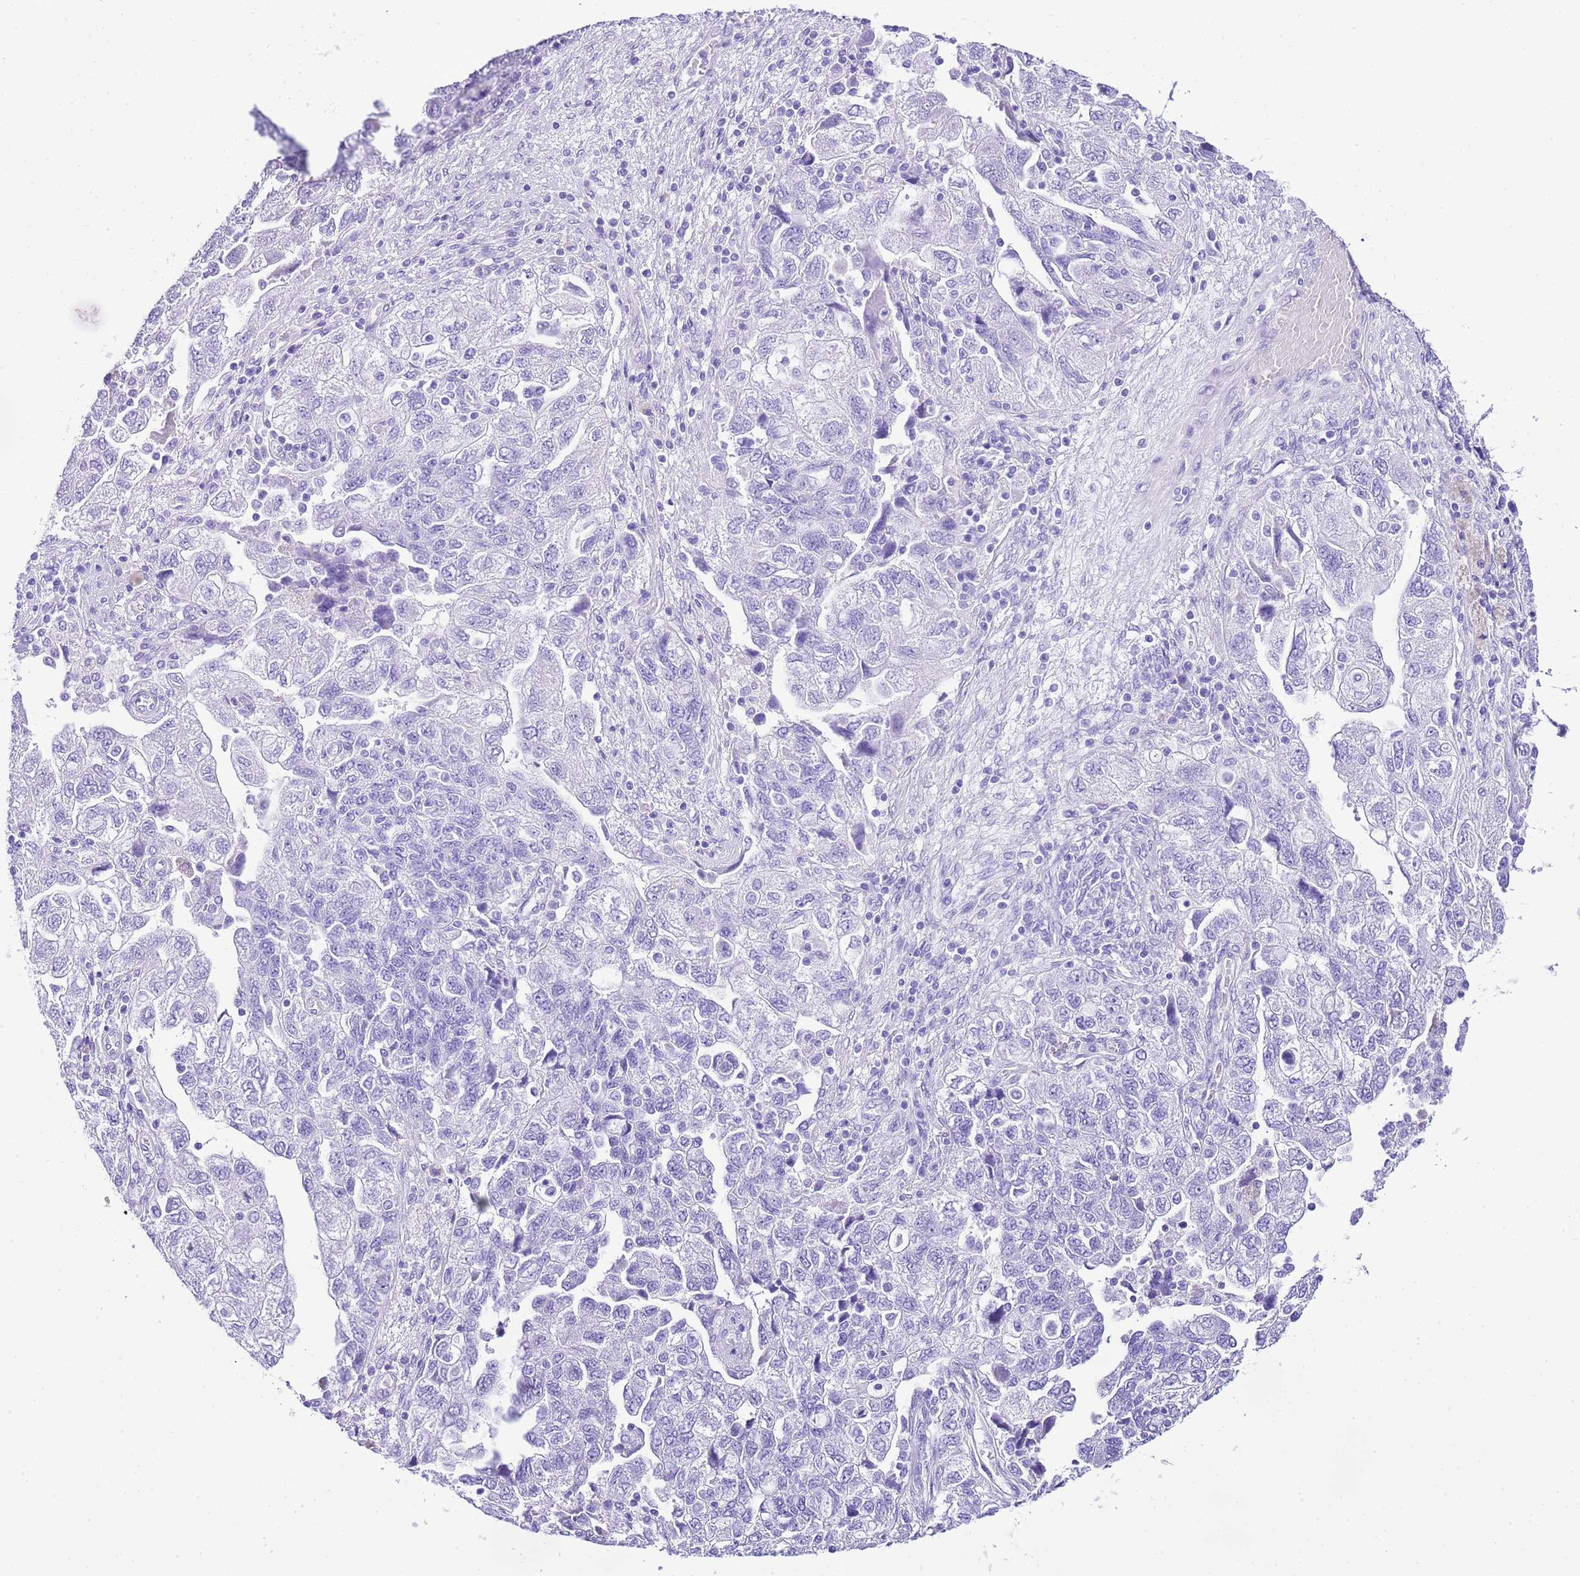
{"staining": {"intensity": "negative", "quantity": "none", "location": "none"}, "tissue": "ovarian cancer", "cell_type": "Tumor cells", "image_type": "cancer", "snomed": [{"axis": "morphology", "description": "Carcinoma, NOS"}, {"axis": "morphology", "description": "Cystadenocarcinoma, serous, NOS"}, {"axis": "topography", "description": "Ovary"}], "caption": "An image of human ovarian carcinoma is negative for staining in tumor cells.", "gene": "KCNC1", "patient": {"sex": "female", "age": 69}}